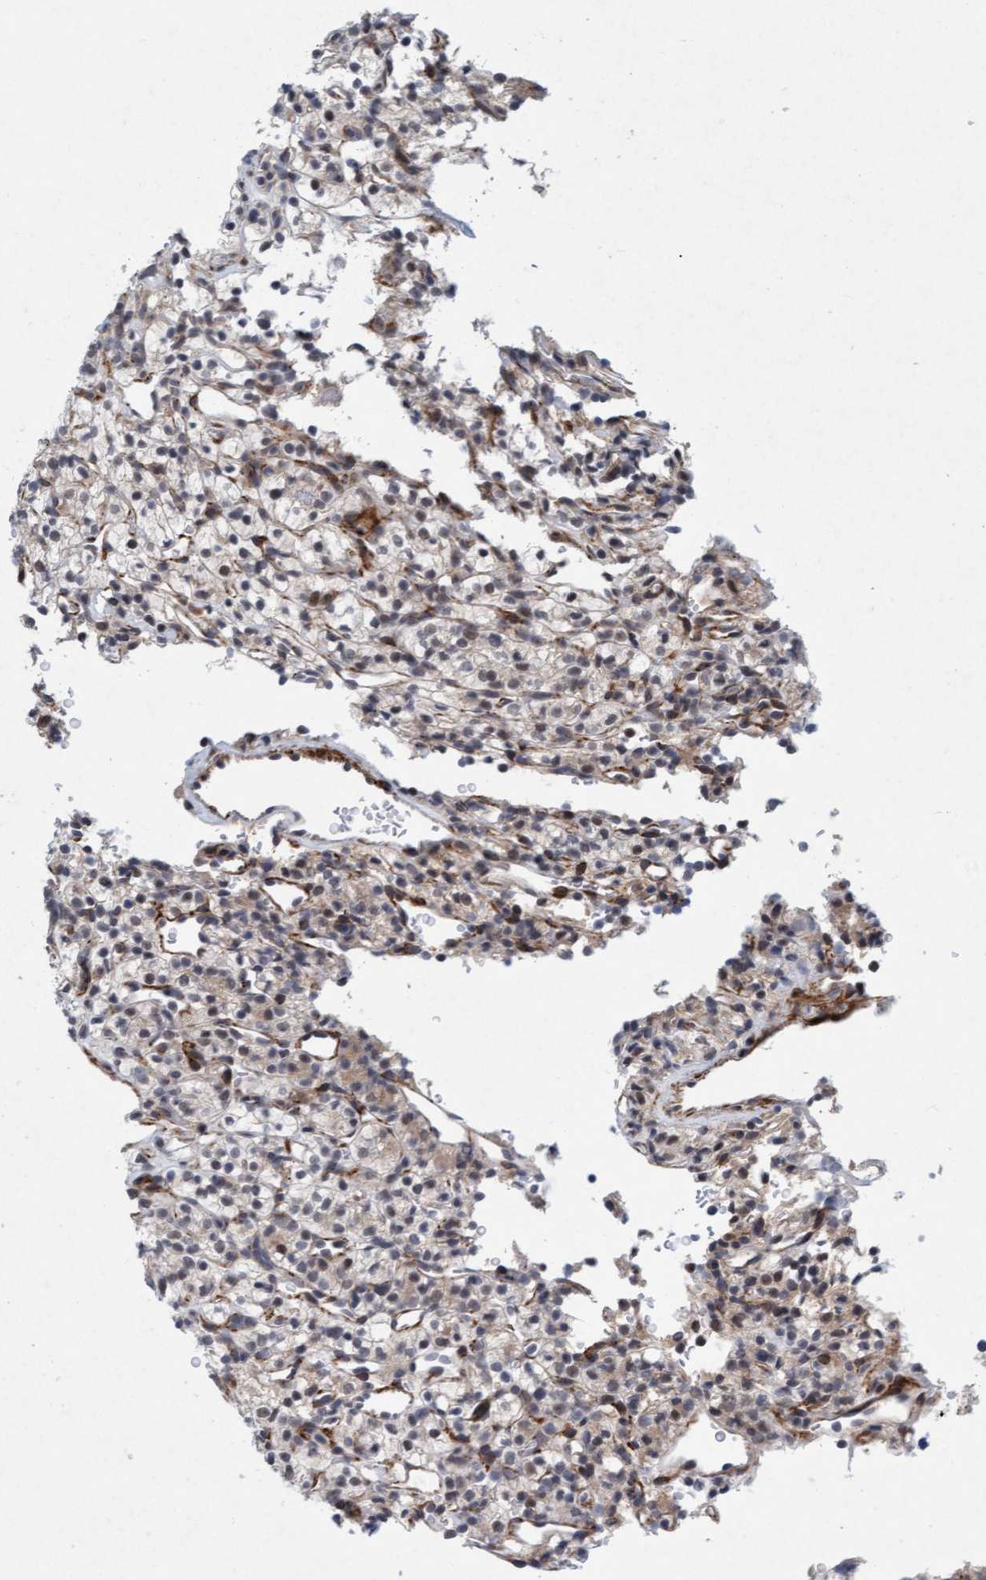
{"staining": {"intensity": "weak", "quantity": "25%-75%", "location": "cytoplasmic/membranous,nuclear"}, "tissue": "renal cancer", "cell_type": "Tumor cells", "image_type": "cancer", "snomed": [{"axis": "morphology", "description": "Adenocarcinoma, NOS"}, {"axis": "topography", "description": "Kidney"}], "caption": "Protein positivity by immunohistochemistry (IHC) demonstrates weak cytoplasmic/membranous and nuclear staining in approximately 25%-75% of tumor cells in renal cancer.", "gene": "TMEM70", "patient": {"sex": "female", "age": 57}}